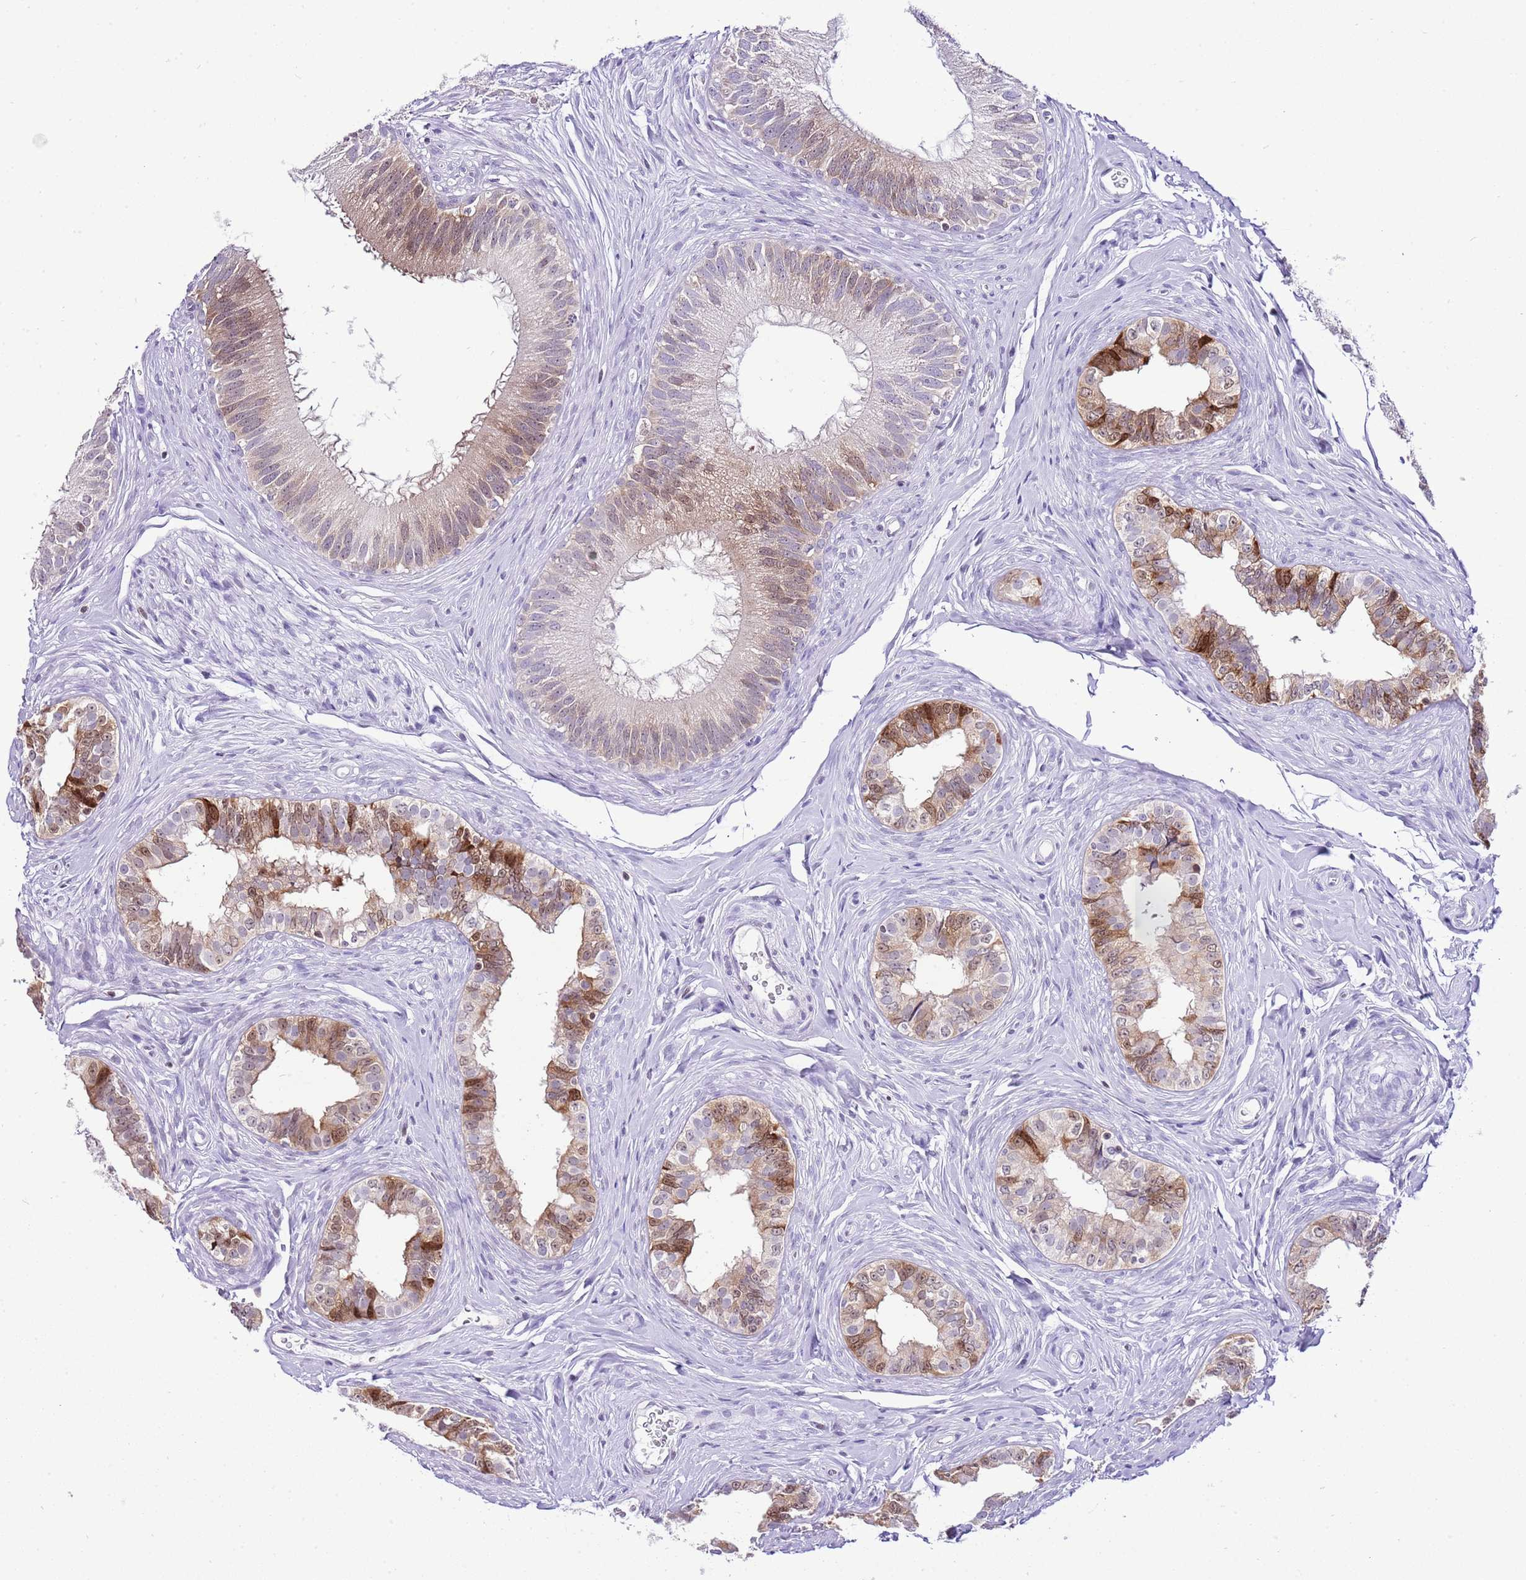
{"staining": {"intensity": "strong", "quantity": "<25%", "location": "cytoplasmic/membranous,nuclear"}, "tissue": "epididymis", "cell_type": "Glandular cells", "image_type": "normal", "snomed": [{"axis": "morphology", "description": "Normal tissue, NOS"}, {"axis": "topography", "description": "Epididymis"}], "caption": "Human epididymis stained for a protein (brown) demonstrates strong cytoplasmic/membranous,nuclear positive expression in approximately <25% of glandular cells.", "gene": "PRR15", "patient": {"sex": "male", "age": 38}}